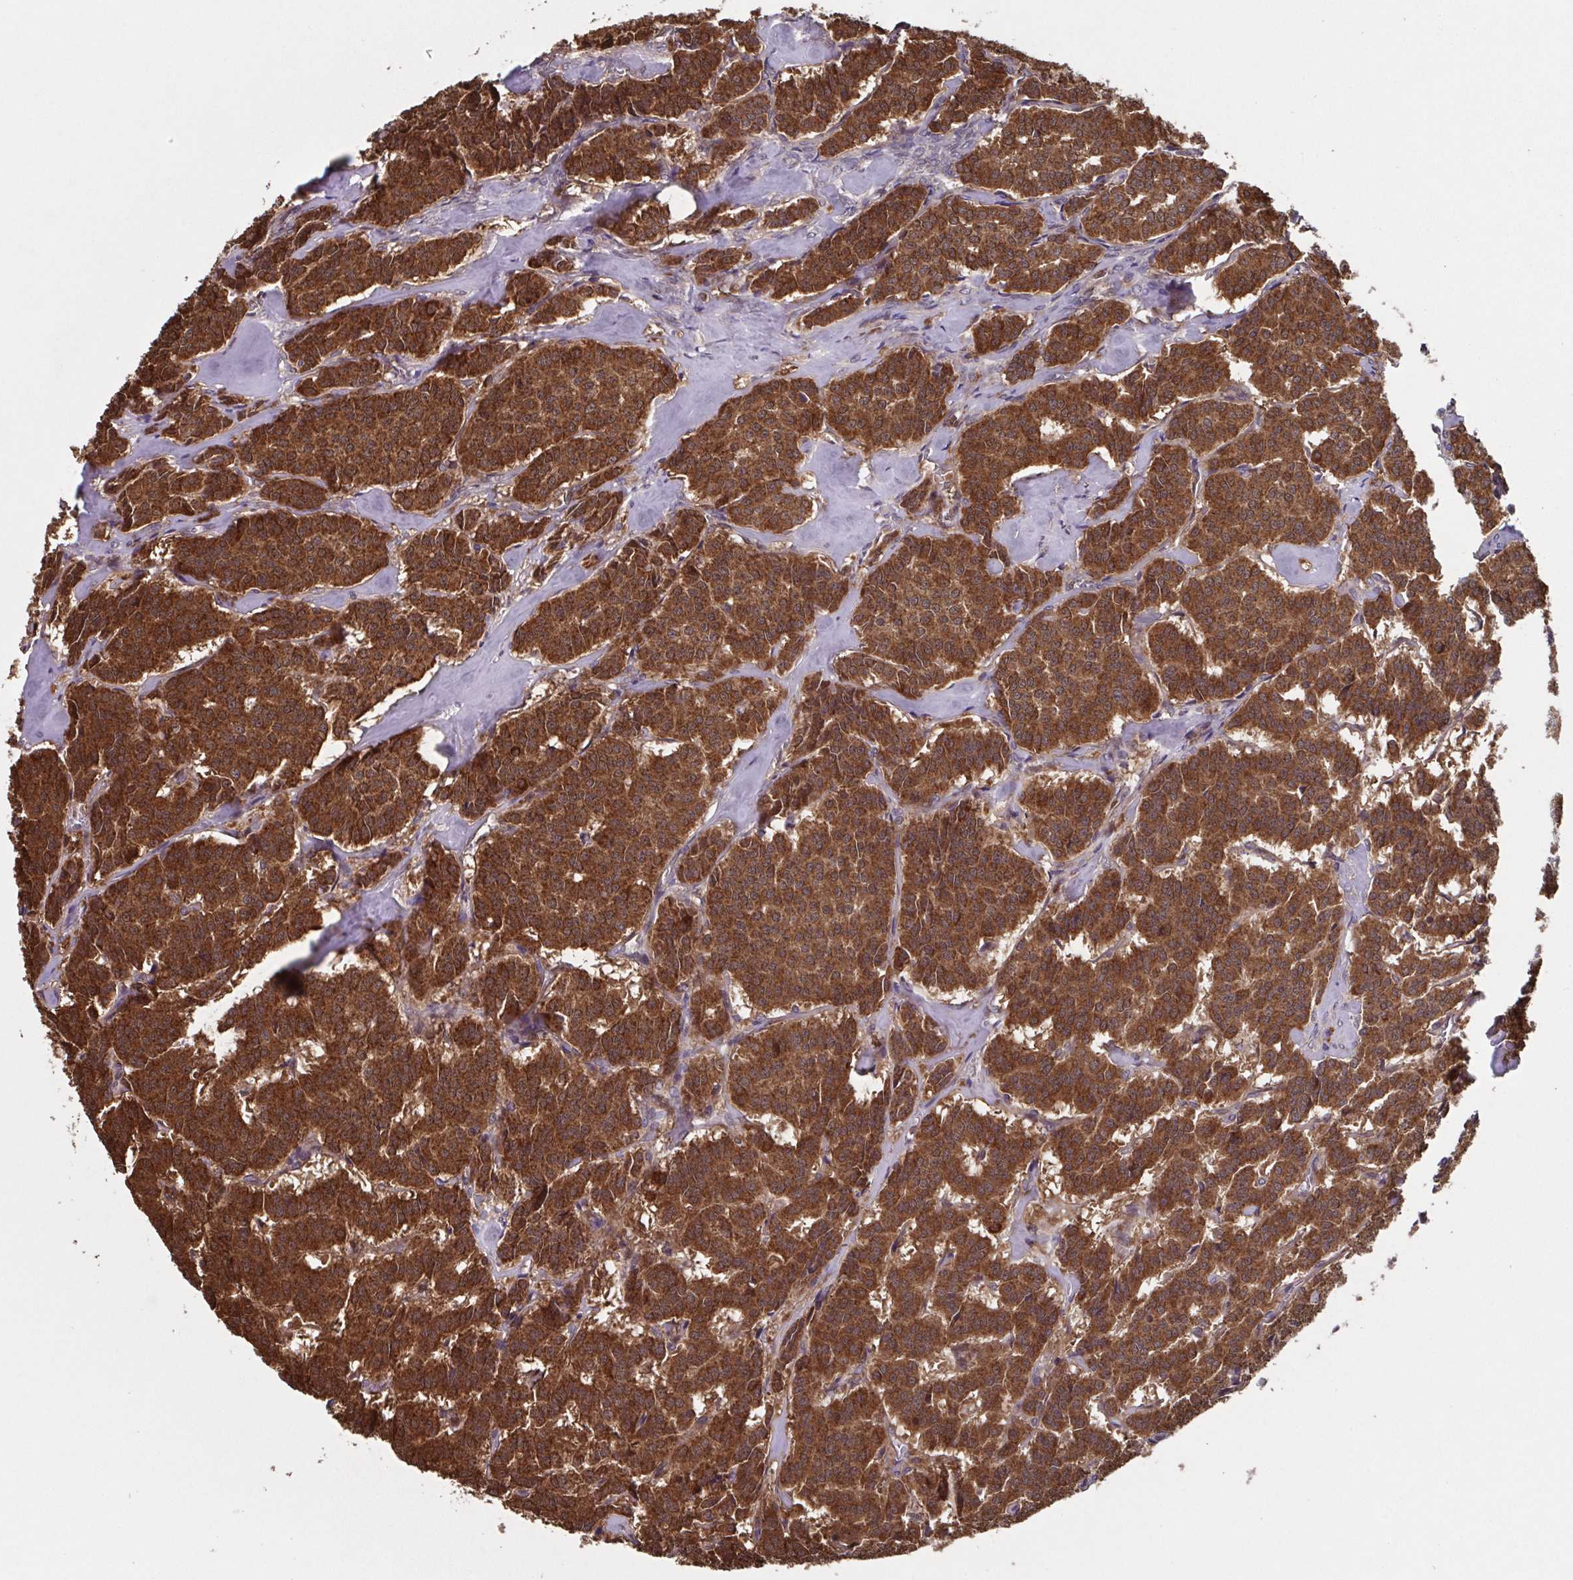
{"staining": {"intensity": "strong", "quantity": ">75%", "location": "cytoplasmic/membranous"}, "tissue": "carcinoid", "cell_type": "Tumor cells", "image_type": "cancer", "snomed": [{"axis": "morphology", "description": "Carcinoid, malignant, NOS"}, {"axis": "topography", "description": "Lung"}], "caption": "Immunohistochemical staining of human carcinoid displays high levels of strong cytoplasmic/membranous protein positivity in about >75% of tumor cells. (brown staining indicates protein expression, while blue staining denotes nuclei).", "gene": "TTC19", "patient": {"sex": "female", "age": 46}}